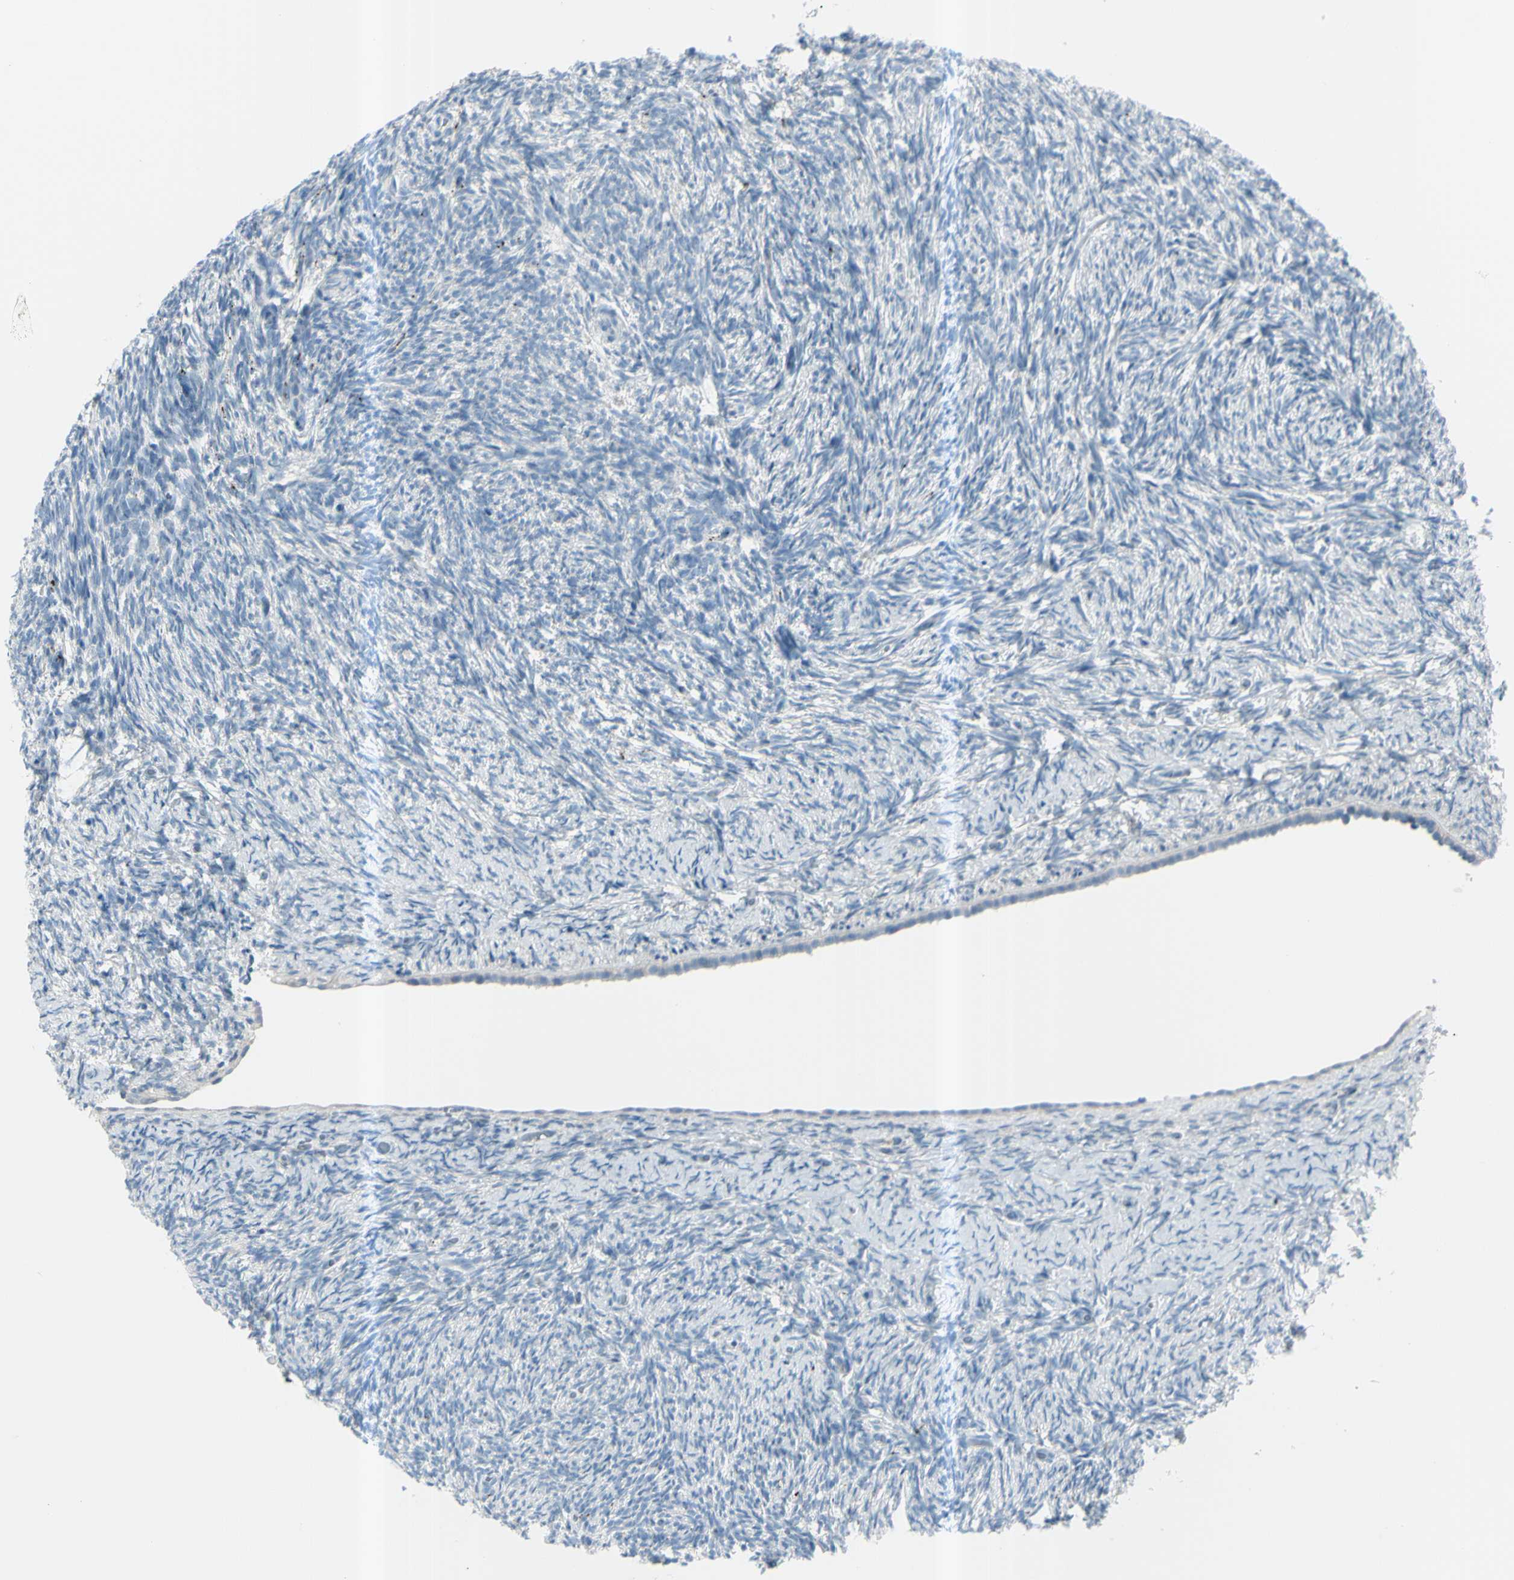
{"staining": {"intensity": "negative", "quantity": "none", "location": "none"}, "tissue": "ovary", "cell_type": "Ovarian stroma cells", "image_type": "normal", "snomed": [{"axis": "morphology", "description": "Normal tissue, NOS"}, {"axis": "topography", "description": "Ovary"}], "caption": "Ovarian stroma cells are negative for brown protein staining in unremarkable ovary. Brightfield microscopy of IHC stained with DAB (3,3'-diaminobenzidine) (brown) and hematoxylin (blue), captured at high magnification.", "gene": "GPR34", "patient": {"sex": "female", "age": 60}}